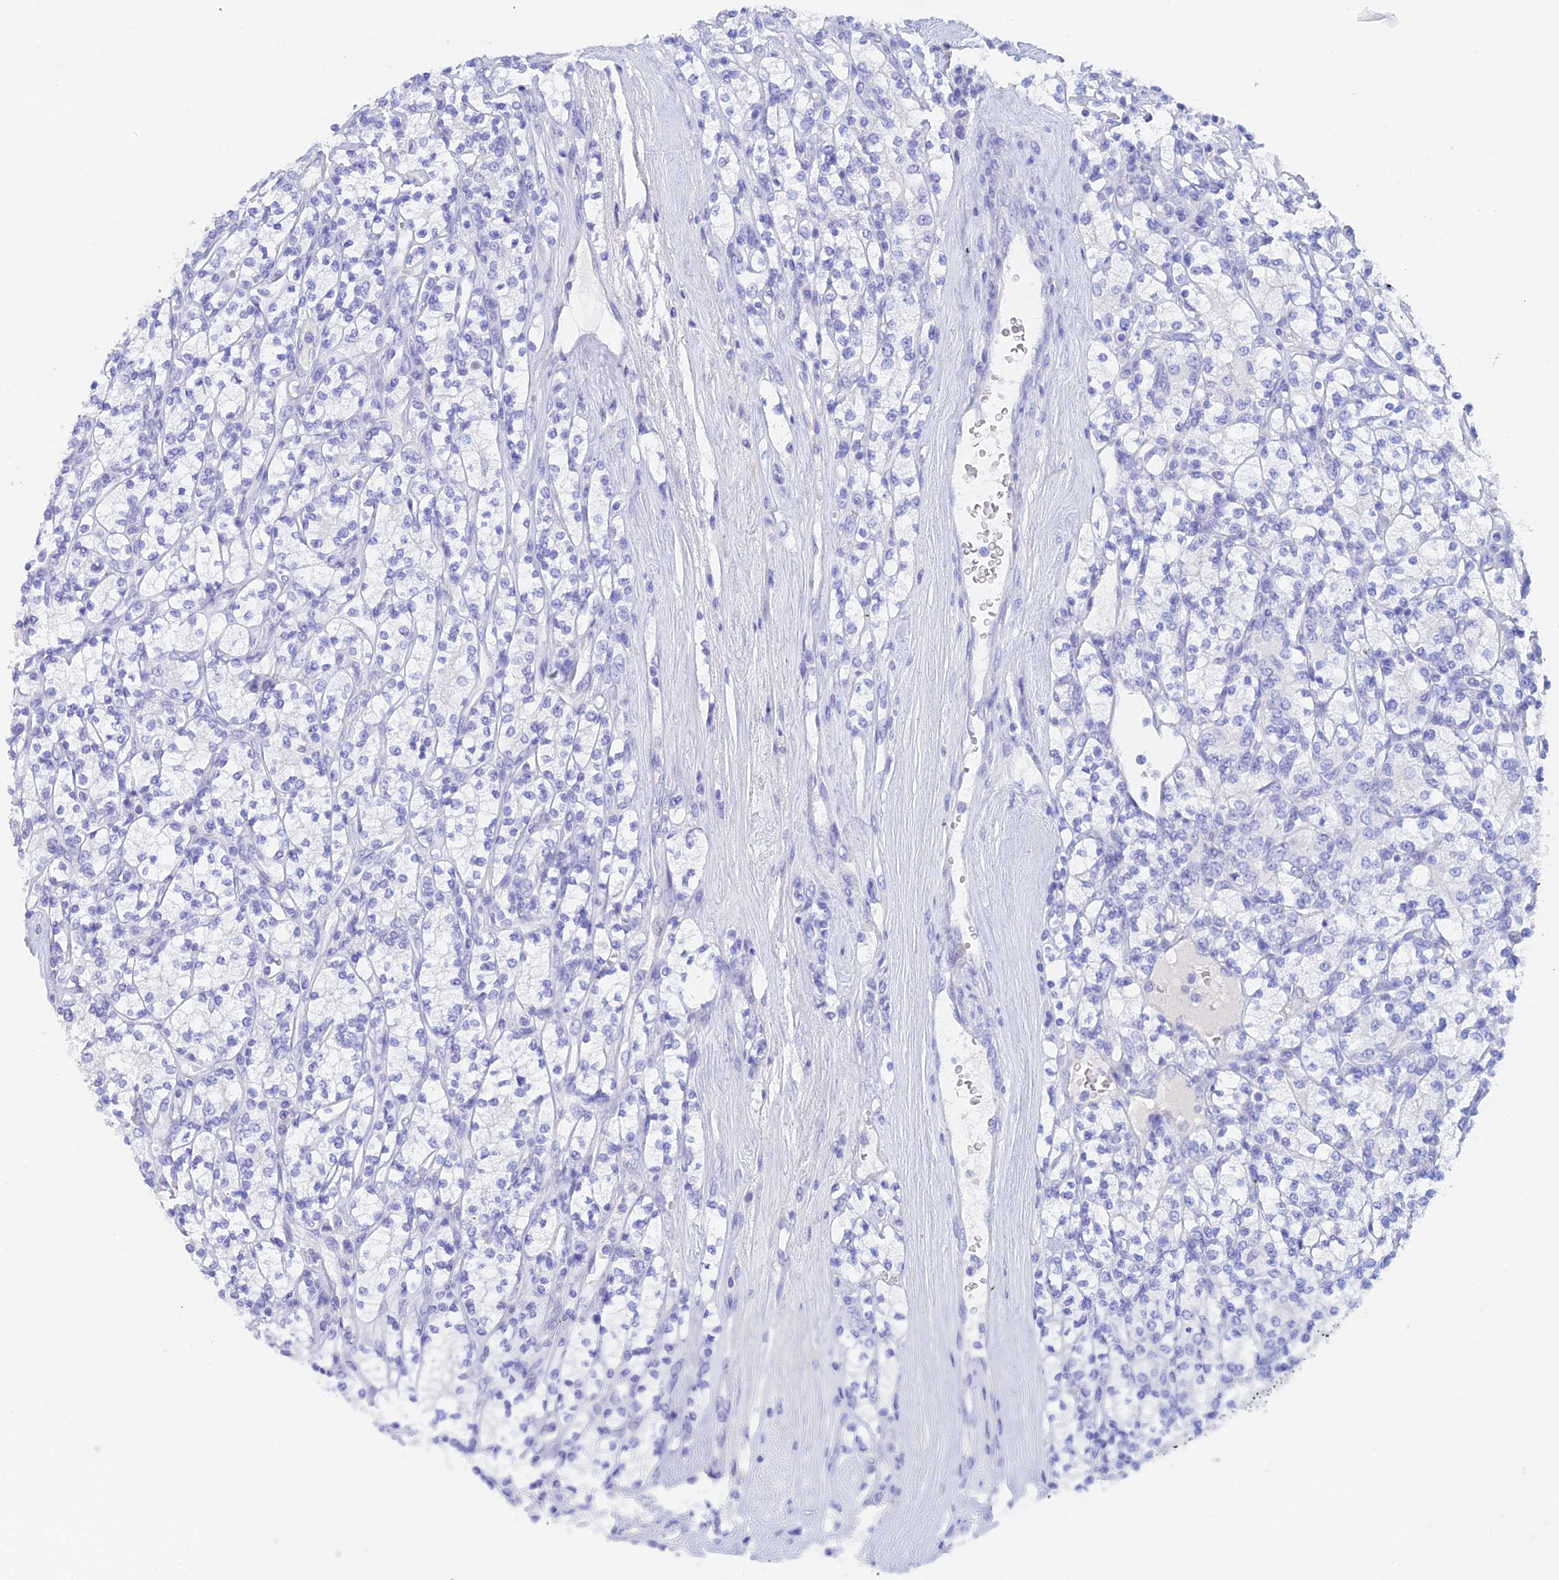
{"staining": {"intensity": "negative", "quantity": "none", "location": "none"}, "tissue": "renal cancer", "cell_type": "Tumor cells", "image_type": "cancer", "snomed": [{"axis": "morphology", "description": "Adenocarcinoma, NOS"}, {"axis": "topography", "description": "Kidney"}], "caption": "Adenocarcinoma (renal) stained for a protein using immunohistochemistry reveals no staining tumor cells.", "gene": "REG1A", "patient": {"sex": "male", "age": 77}}